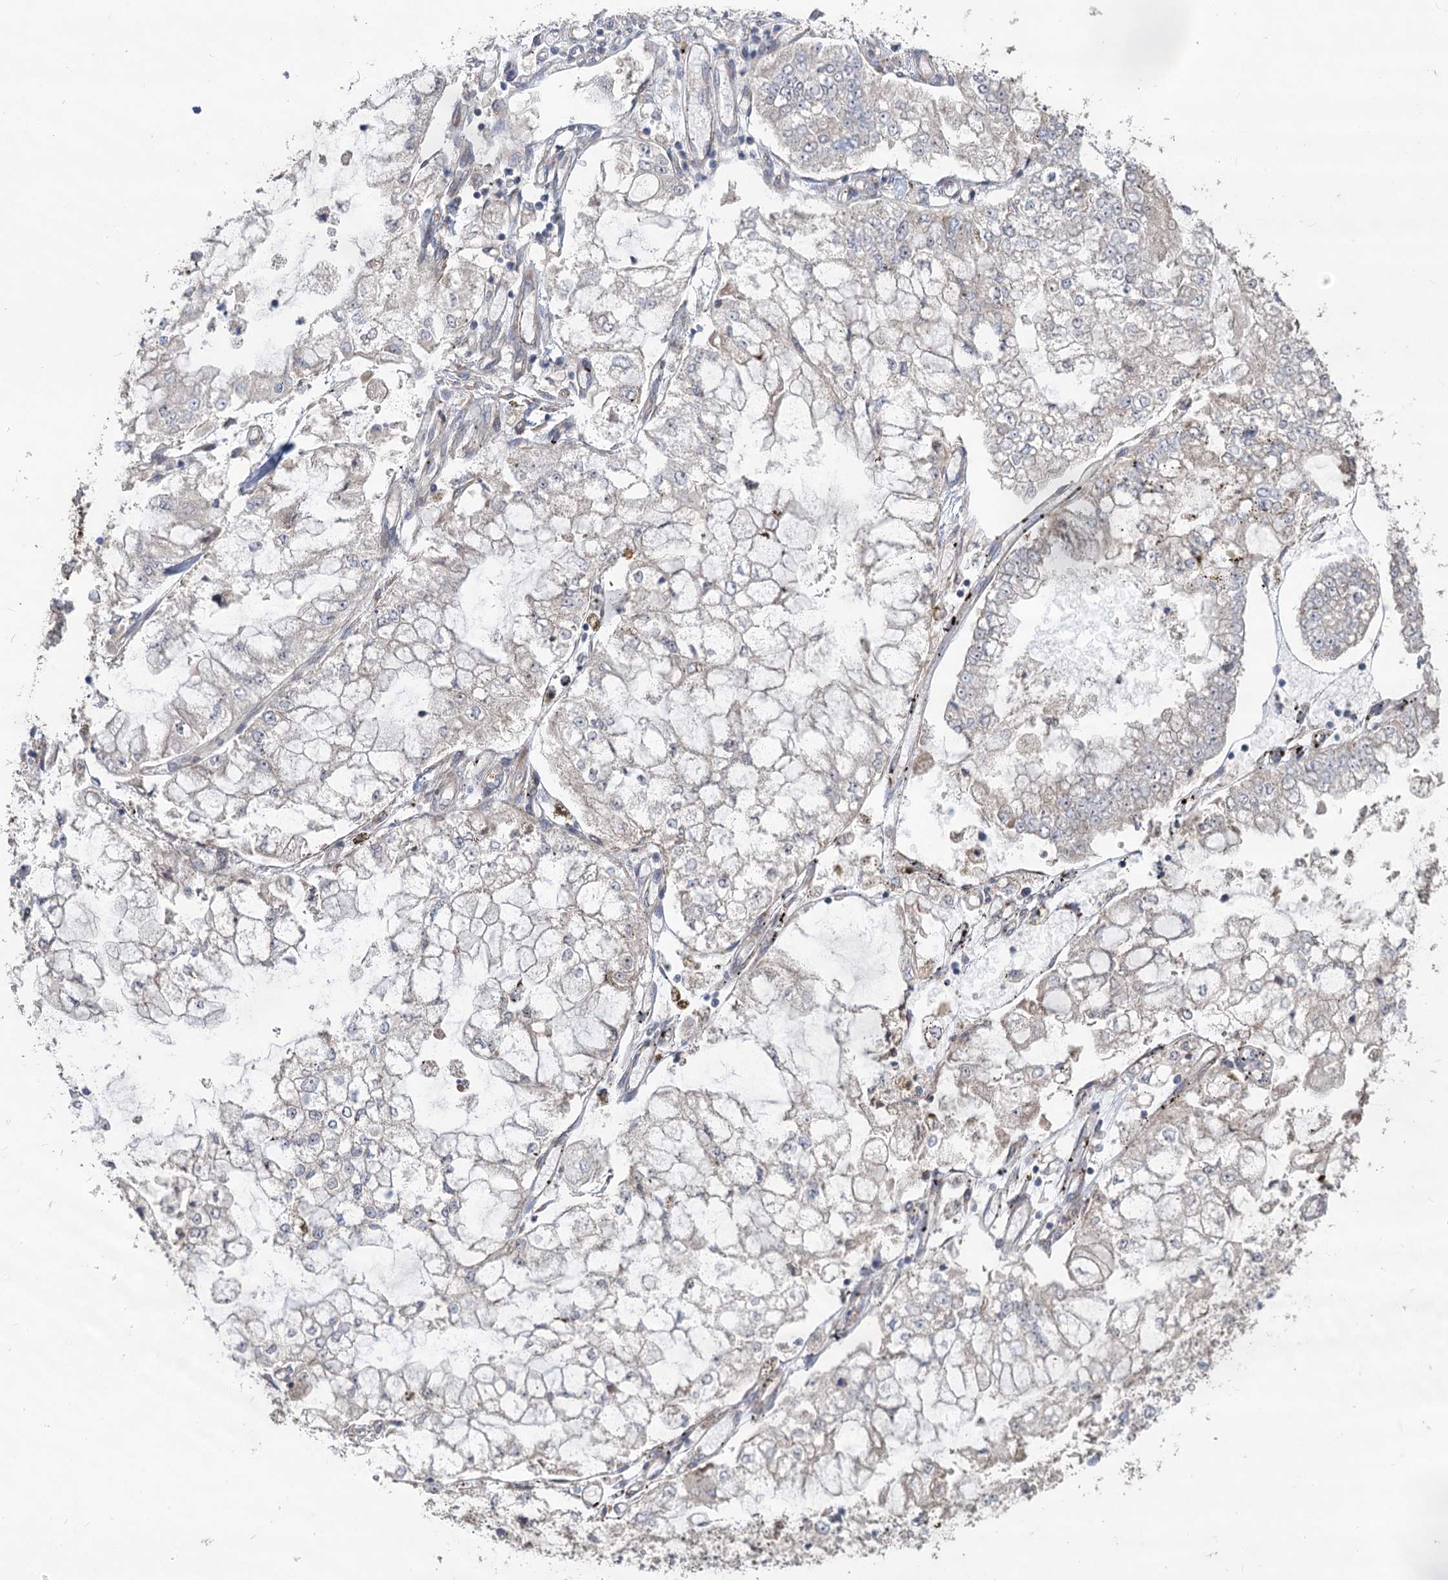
{"staining": {"intensity": "negative", "quantity": "none", "location": "none"}, "tissue": "stomach cancer", "cell_type": "Tumor cells", "image_type": "cancer", "snomed": [{"axis": "morphology", "description": "Adenocarcinoma, NOS"}, {"axis": "topography", "description": "Stomach"}], "caption": "Immunohistochemistry (IHC) of stomach adenocarcinoma displays no expression in tumor cells.", "gene": "RIN2", "patient": {"sex": "male", "age": 76}}